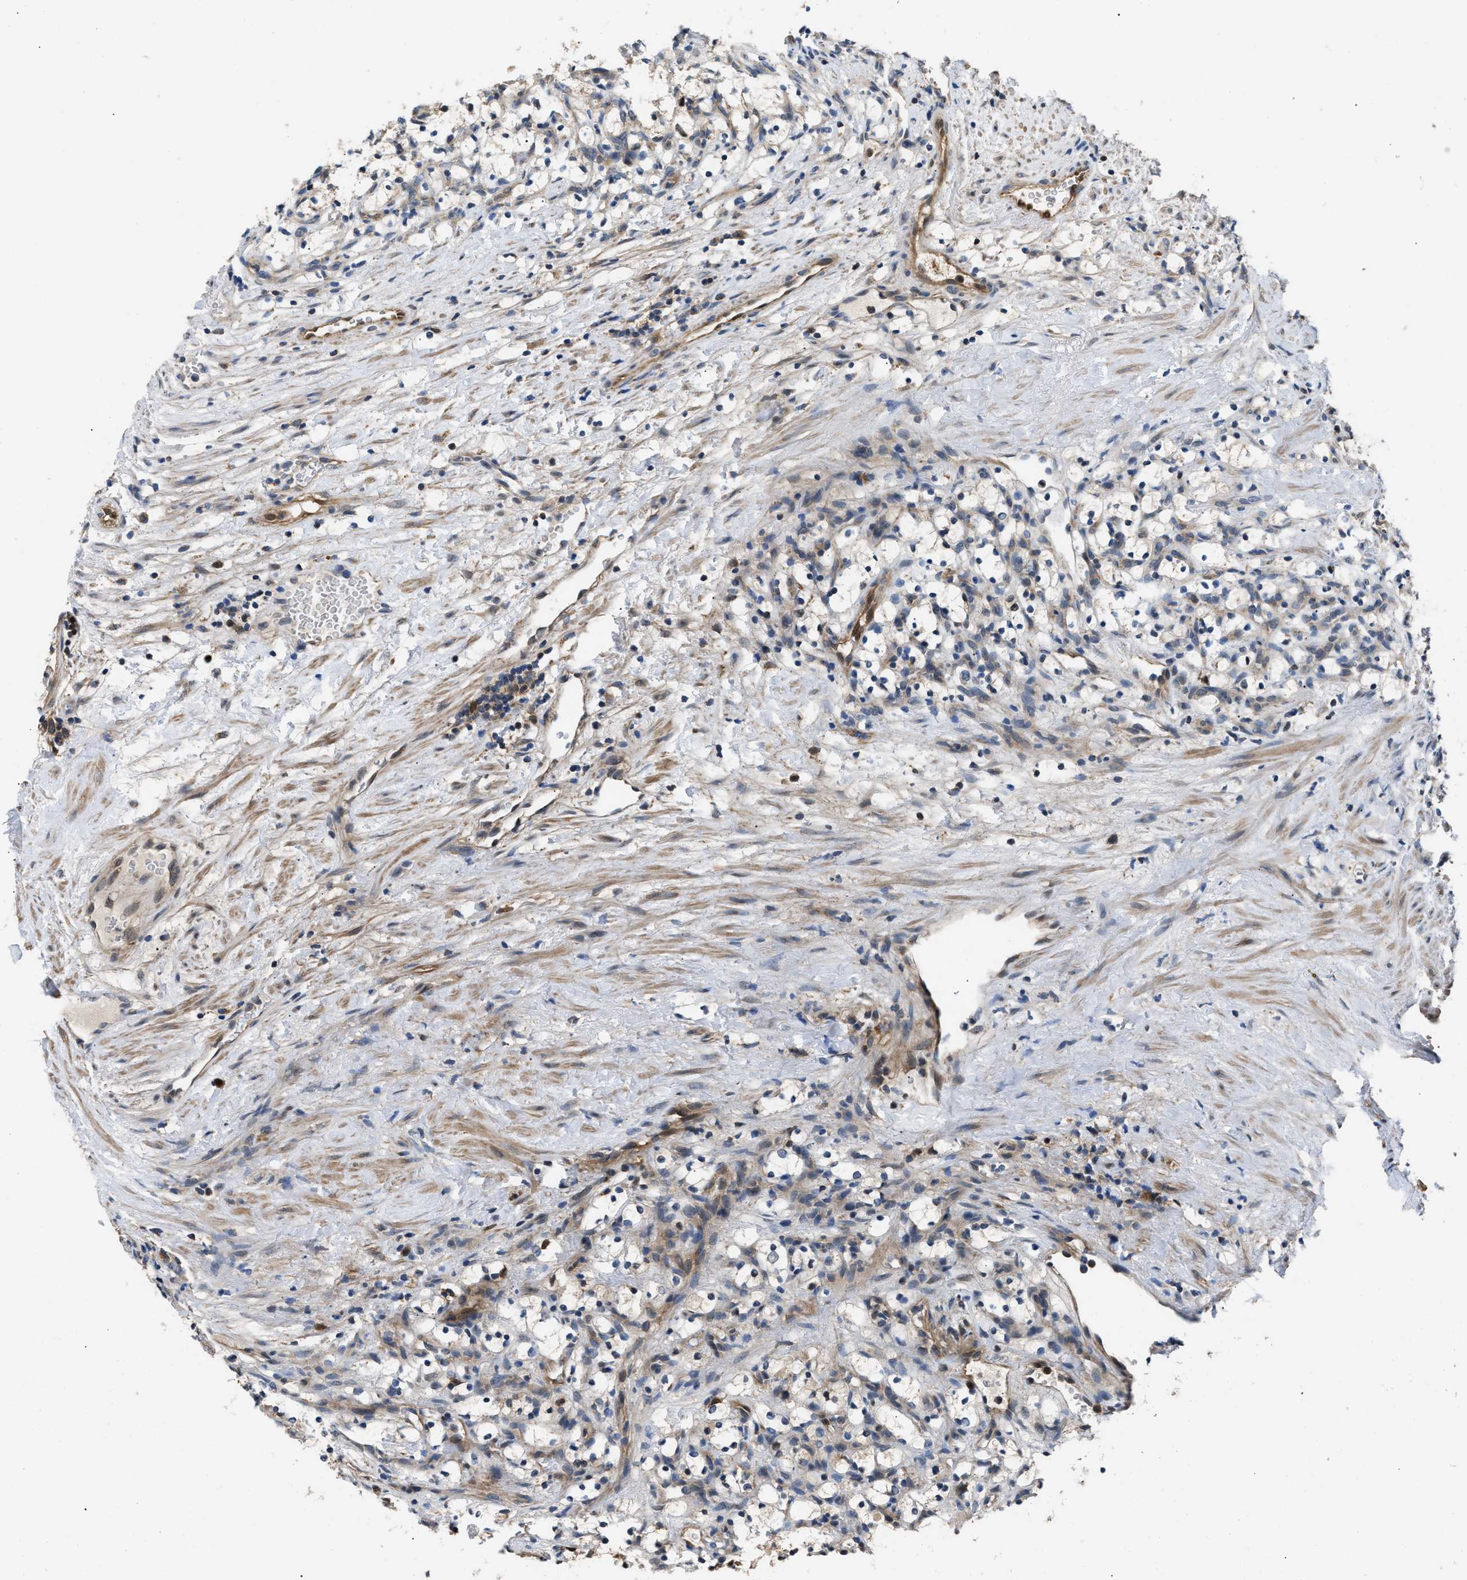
{"staining": {"intensity": "negative", "quantity": "none", "location": "none"}, "tissue": "renal cancer", "cell_type": "Tumor cells", "image_type": "cancer", "snomed": [{"axis": "morphology", "description": "Adenocarcinoma, NOS"}, {"axis": "topography", "description": "Kidney"}], "caption": "Tumor cells show no significant protein positivity in renal adenocarcinoma.", "gene": "PPA1", "patient": {"sex": "female", "age": 69}}